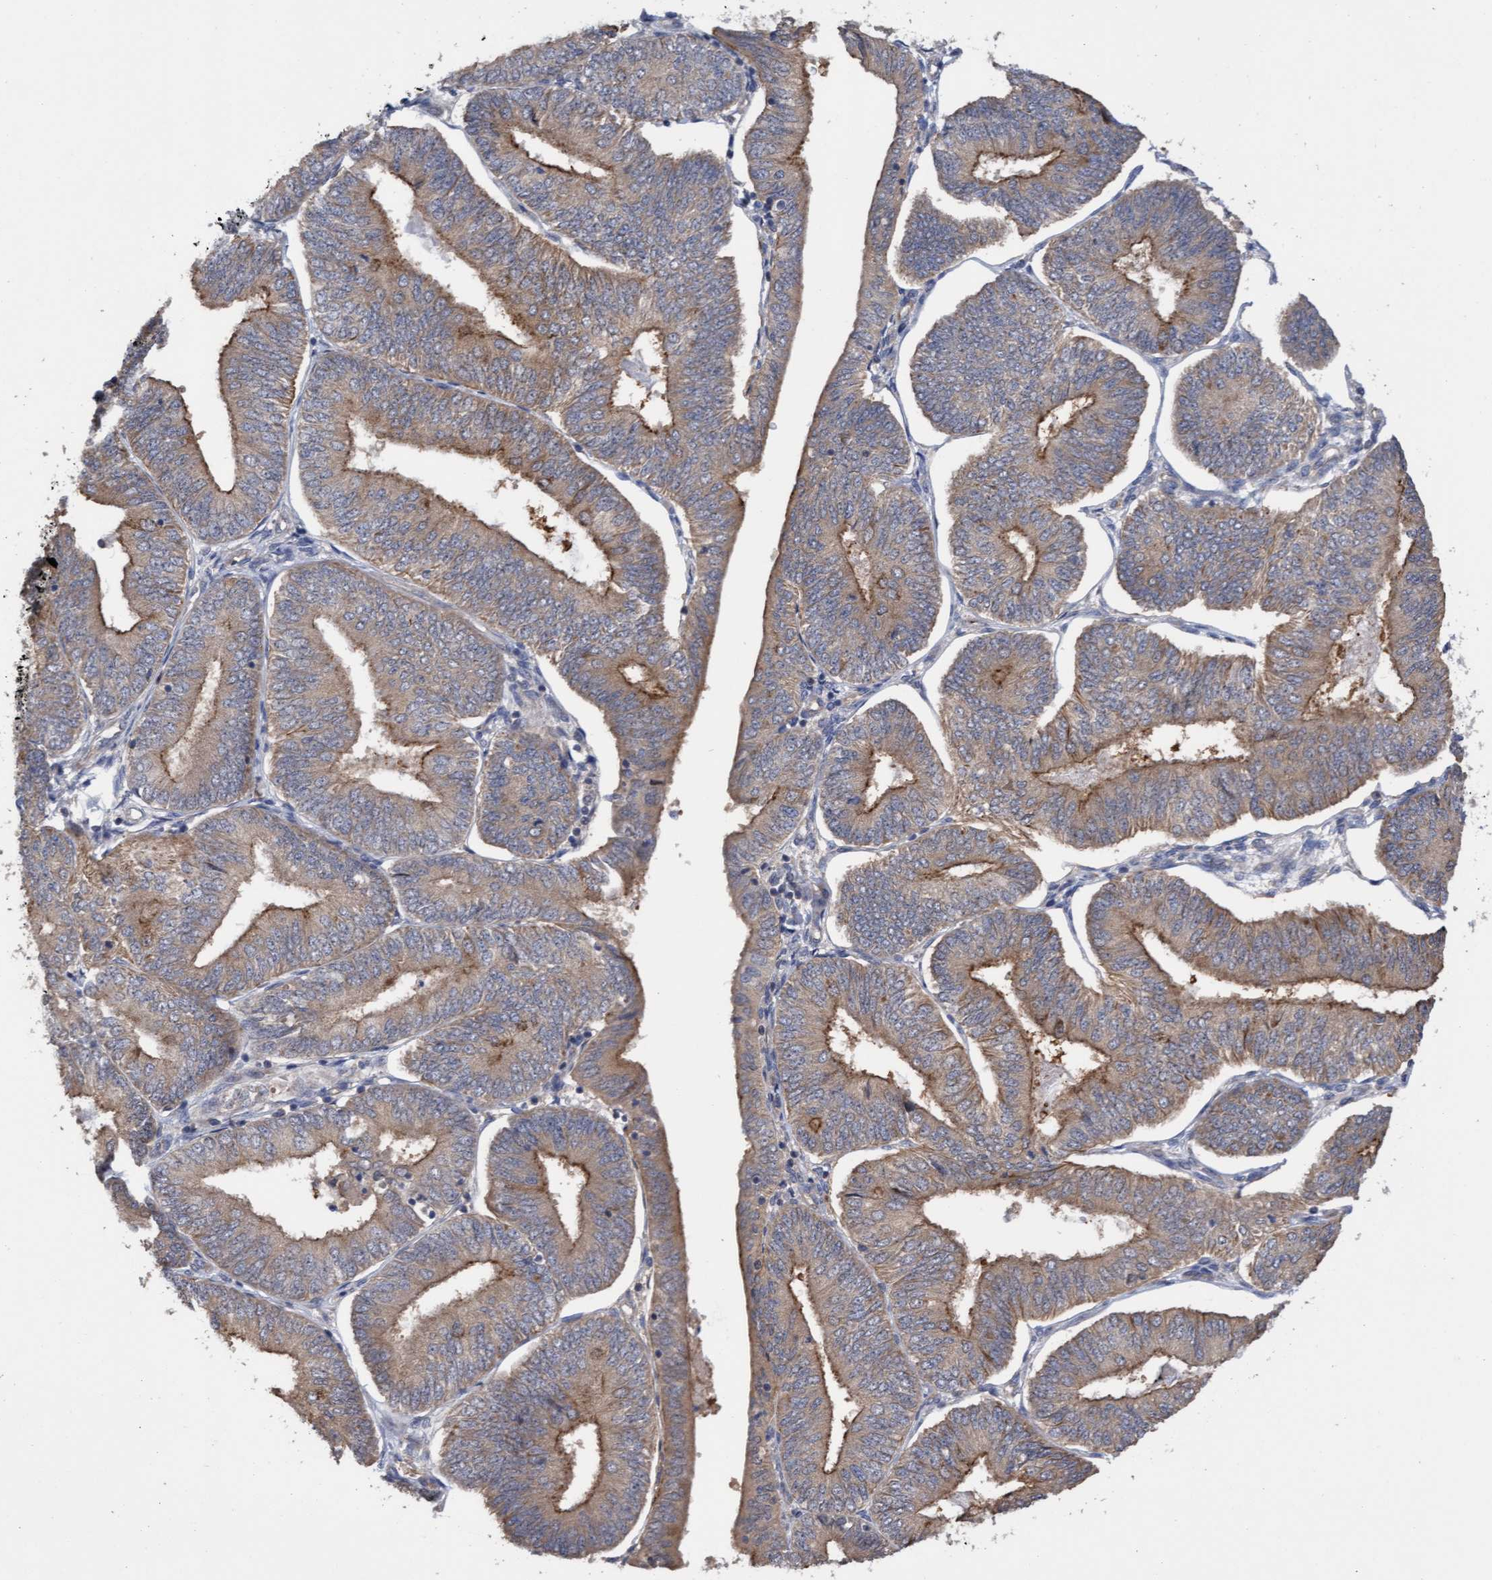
{"staining": {"intensity": "moderate", "quantity": ">75%", "location": "cytoplasmic/membranous"}, "tissue": "endometrial cancer", "cell_type": "Tumor cells", "image_type": "cancer", "snomed": [{"axis": "morphology", "description": "Adenocarcinoma, NOS"}, {"axis": "topography", "description": "Endometrium"}], "caption": "Immunohistochemistry (IHC) image of neoplastic tissue: adenocarcinoma (endometrial) stained using immunohistochemistry reveals medium levels of moderate protein expression localized specifically in the cytoplasmic/membranous of tumor cells, appearing as a cytoplasmic/membranous brown color.", "gene": "ITFG1", "patient": {"sex": "female", "age": 58}}